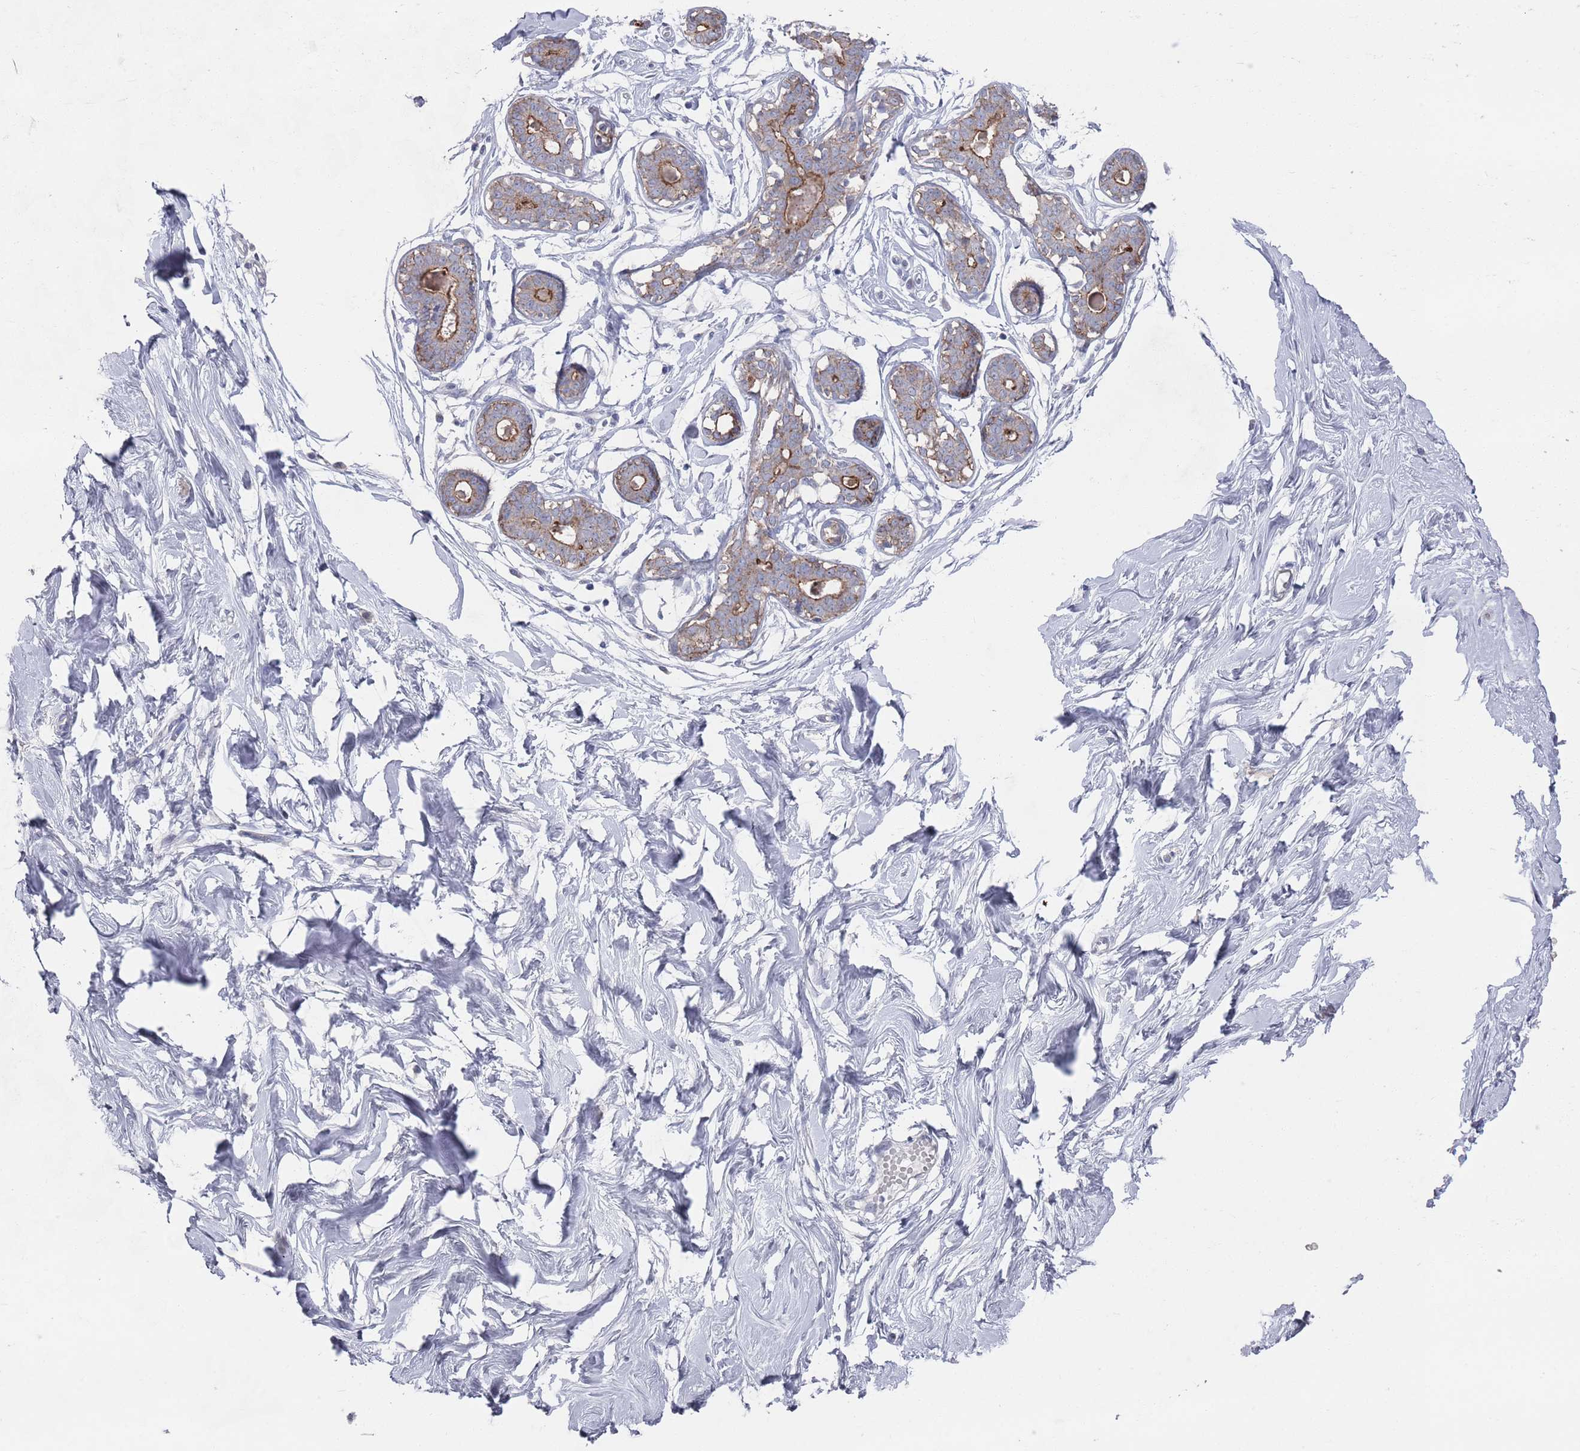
{"staining": {"intensity": "negative", "quantity": "none", "location": "none"}, "tissue": "breast", "cell_type": "Adipocytes", "image_type": "normal", "snomed": [{"axis": "morphology", "description": "Normal tissue, NOS"}, {"axis": "morphology", "description": "Adenoma, NOS"}, {"axis": "topography", "description": "Breast"}], "caption": "Histopathology image shows no significant protein expression in adipocytes of unremarkable breast.", "gene": "PROM2", "patient": {"sex": "female", "age": 23}}